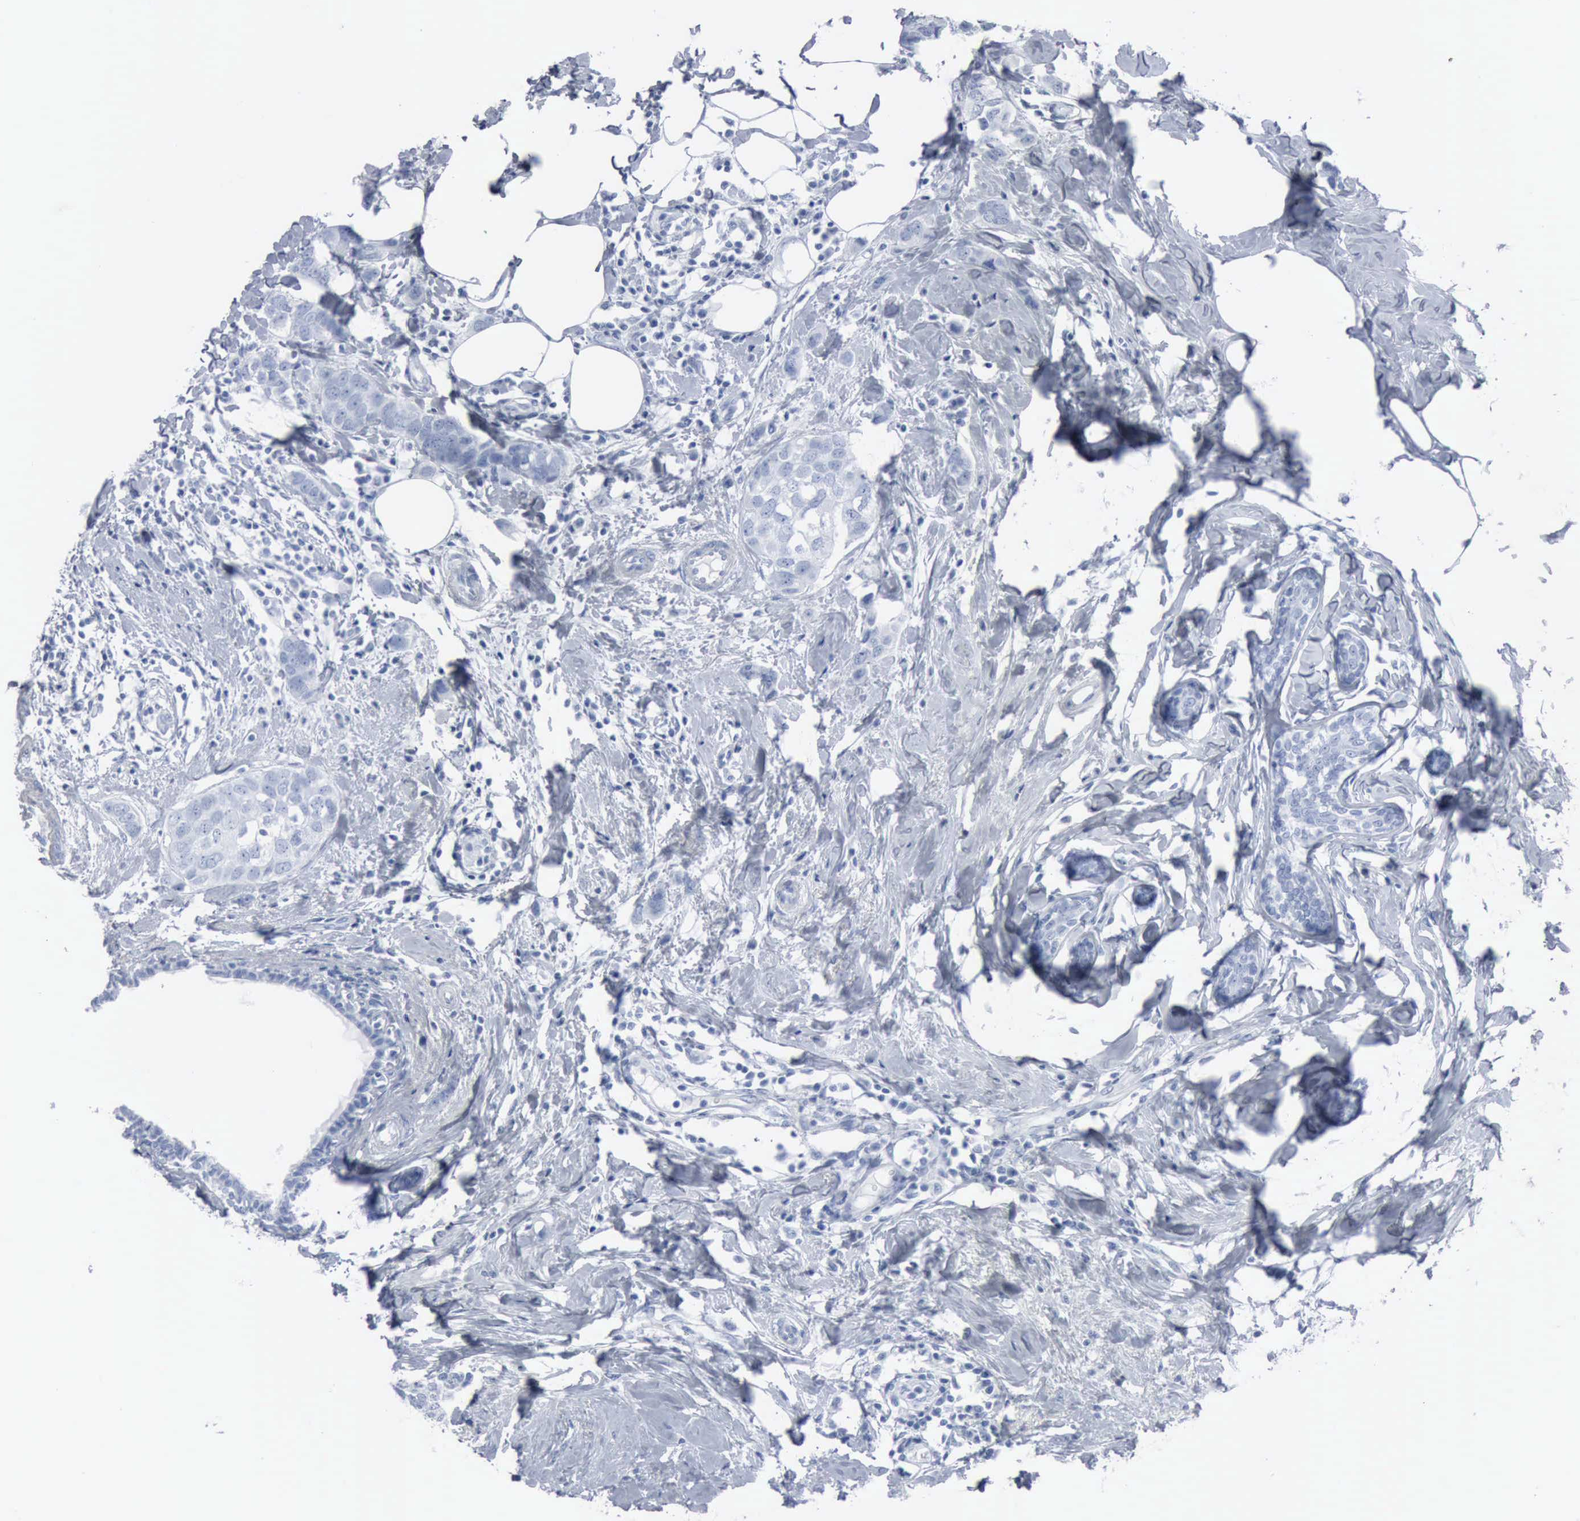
{"staining": {"intensity": "negative", "quantity": "none", "location": "none"}, "tissue": "breast cancer", "cell_type": "Tumor cells", "image_type": "cancer", "snomed": [{"axis": "morphology", "description": "Normal tissue, NOS"}, {"axis": "morphology", "description": "Duct carcinoma"}, {"axis": "topography", "description": "Breast"}], "caption": "Immunohistochemical staining of breast infiltrating ductal carcinoma displays no significant expression in tumor cells.", "gene": "DMD", "patient": {"sex": "female", "age": 50}}